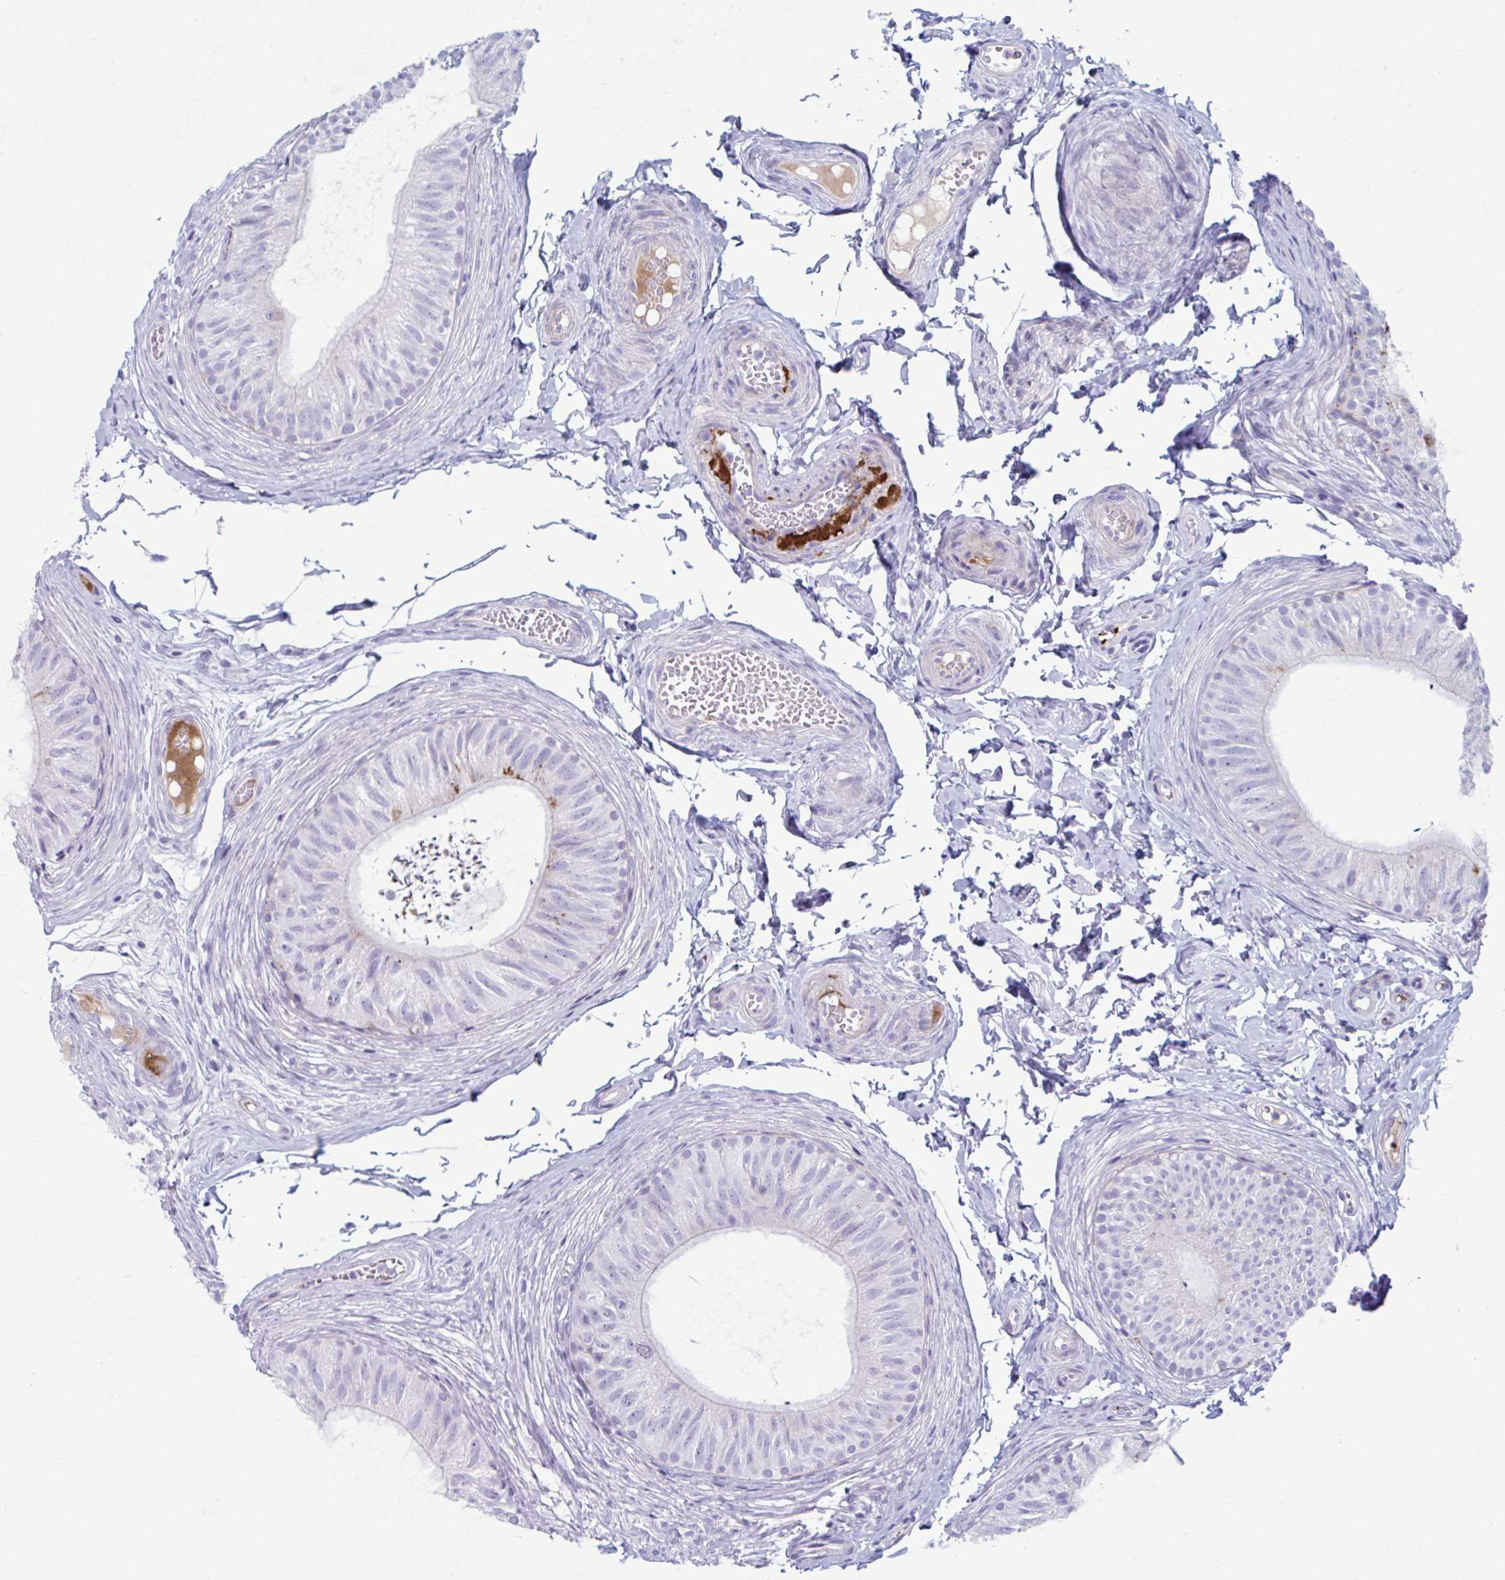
{"staining": {"intensity": "moderate", "quantity": "<25%", "location": "cytoplasmic/membranous"}, "tissue": "epididymis", "cell_type": "Glandular cells", "image_type": "normal", "snomed": [{"axis": "morphology", "description": "Normal tissue, NOS"}, {"axis": "topography", "description": "Epididymis, spermatic cord, NOS"}, {"axis": "topography", "description": "Epididymis"}, {"axis": "topography", "description": "Peripheral nerve tissue"}], "caption": "IHC of unremarkable human epididymis displays low levels of moderate cytoplasmic/membranous positivity in approximately <25% of glandular cells. (brown staining indicates protein expression, while blue staining denotes nuclei).", "gene": "C12orf71", "patient": {"sex": "male", "age": 29}}